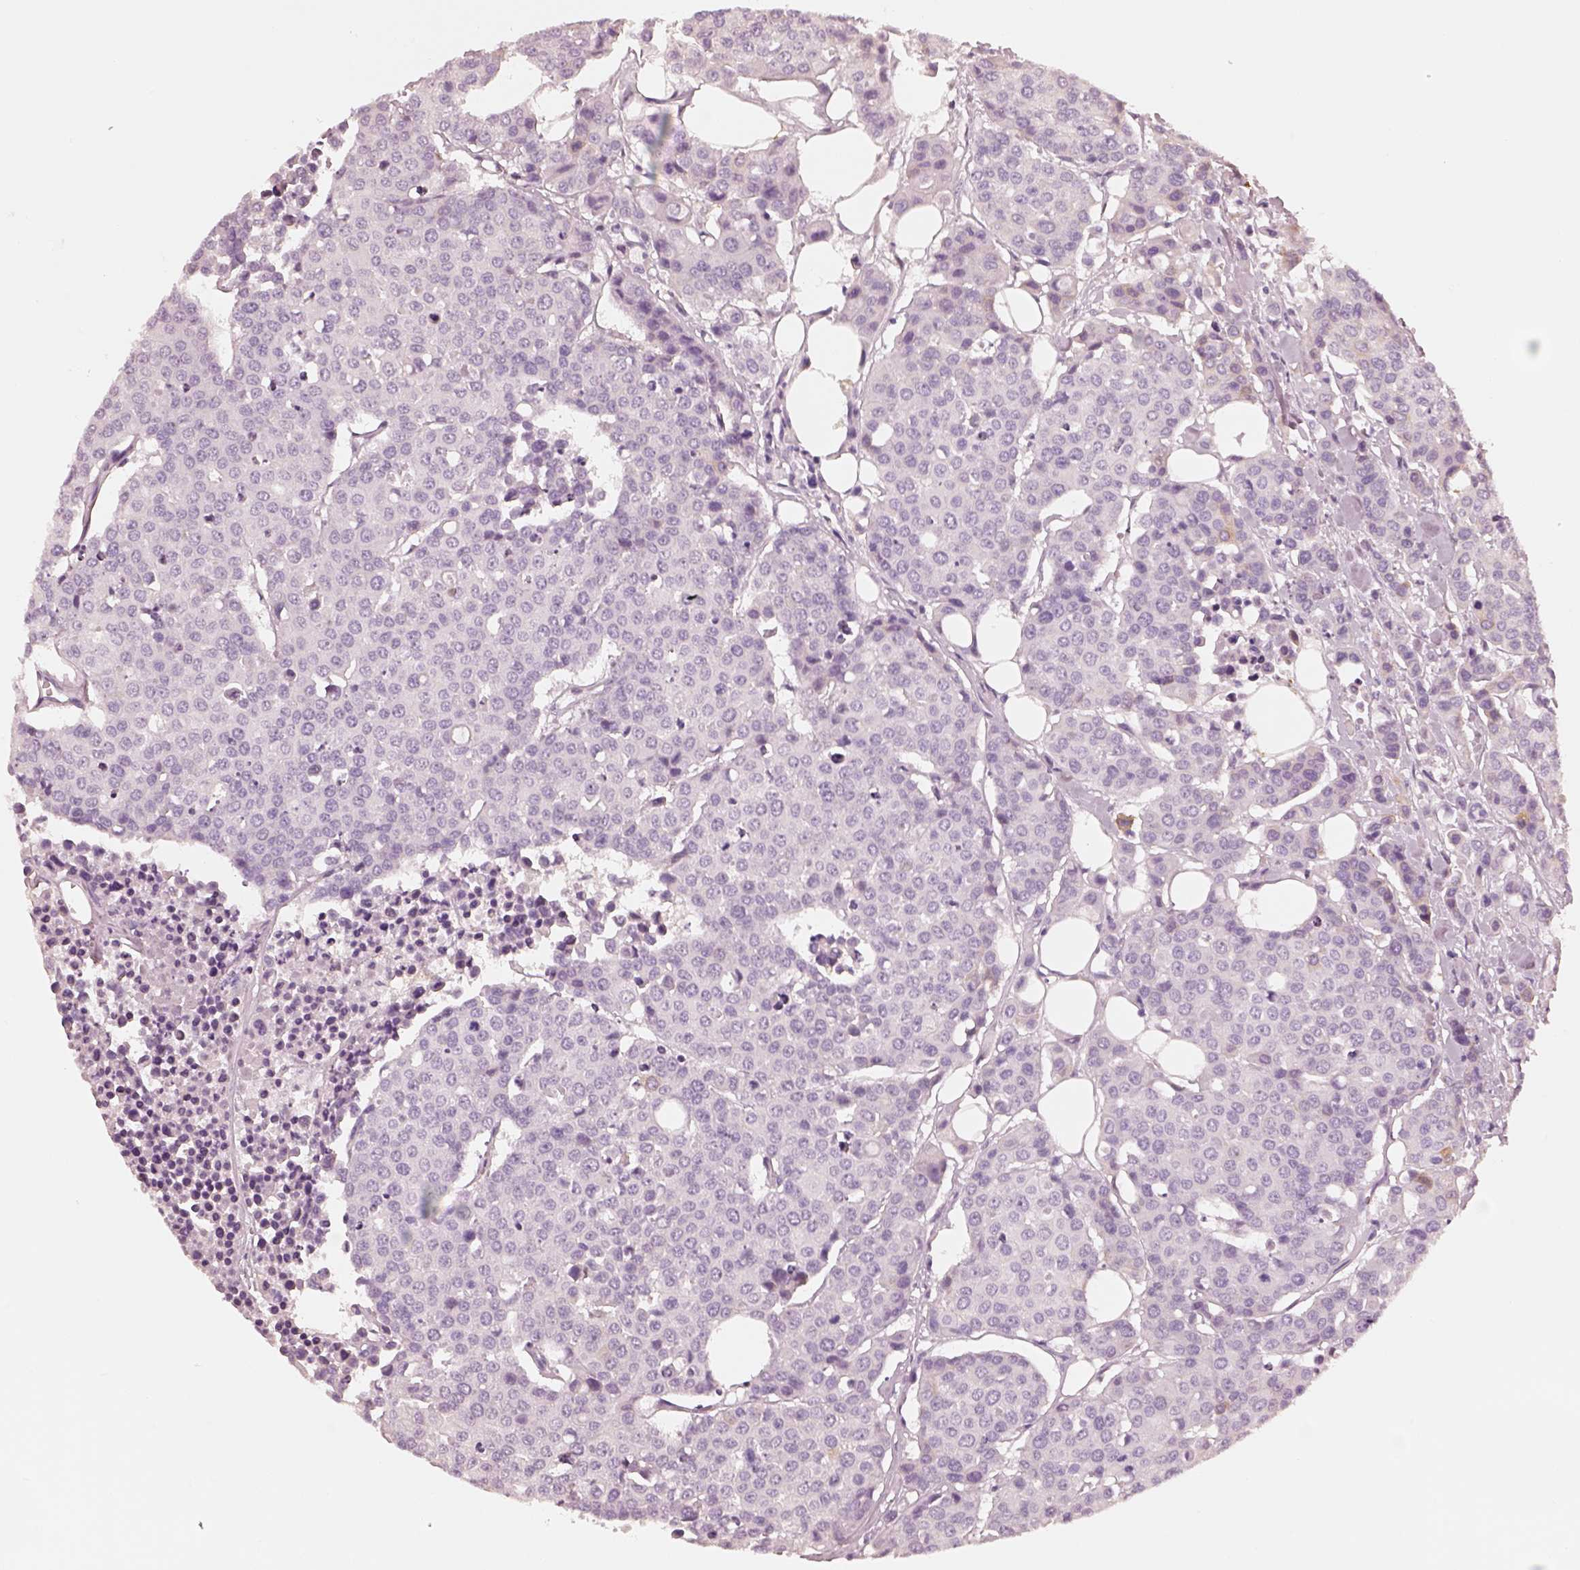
{"staining": {"intensity": "negative", "quantity": "none", "location": "none"}, "tissue": "carcinoid", "cell_type": "Tumor cells", "image_type": "cancer", "snomed": [{"axis": "morphology", "description": "Carcinoid, malignant, NOS"}, {"axis": "topography", "description": "Colon"}], "caption": "Protein analysis of carcinoid displays no significant staining in tumor cells.", "gene": "RS1", "patient": {"sex": "male", "age": 81}}